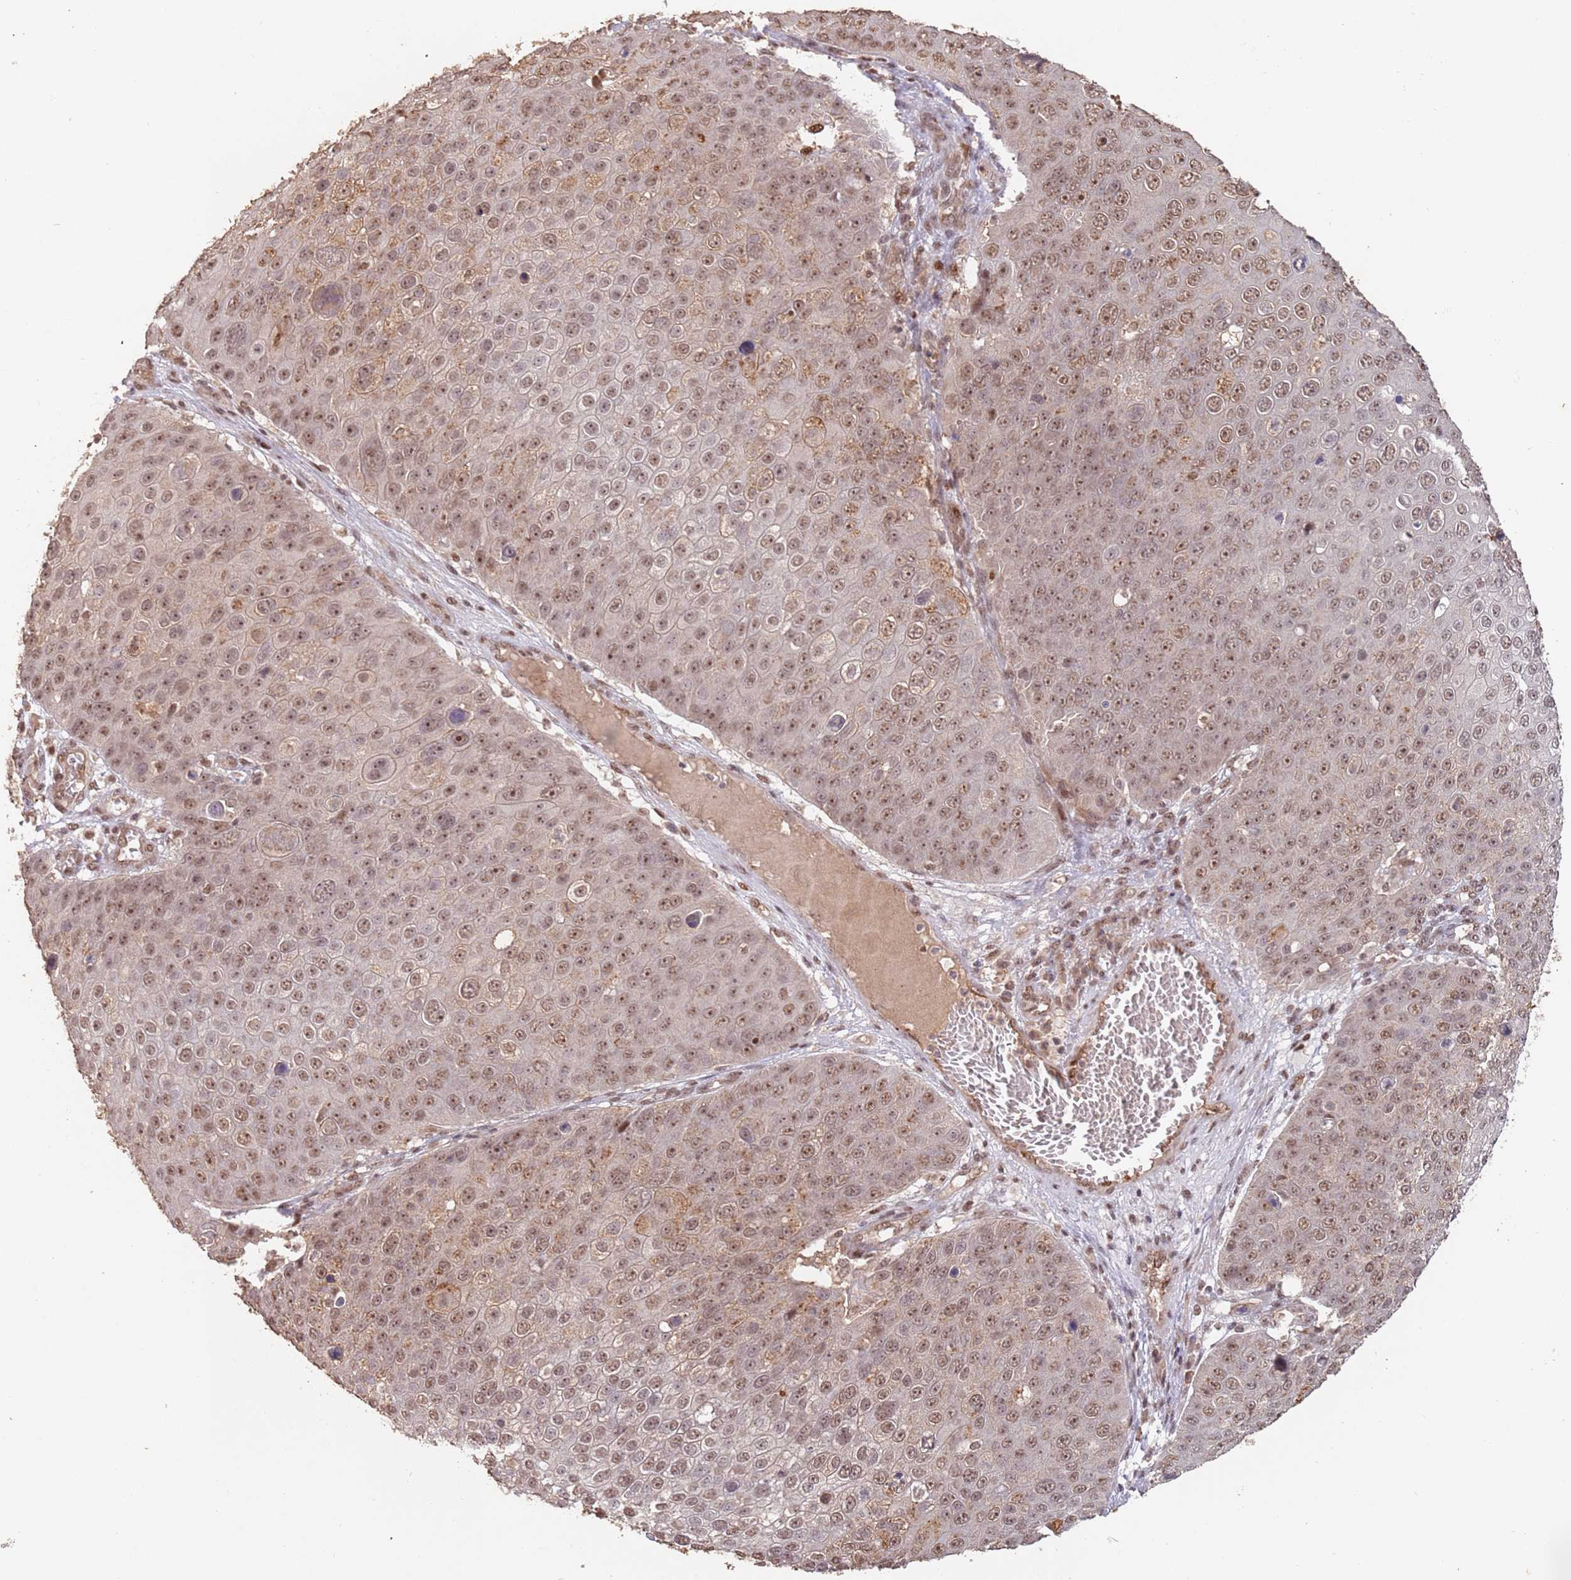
{"staining": {"intensity": "moderate", "quantity": "25%-75%", "location": "nuclear"}, "tissue": "skin cancer", "cell_type": "Tumor cells", "image_type": "cancer", "snomed": [{"axis": "morphology", "description": "Squamous cell carcinoma, NOS"}, {"axis": "topography", "description": "Skin"}], "caption": "An IHC photomicrograph of neoplastic tissue is shown. Protein staining in brown highlights moderate nuclear positivity in skin squamous cell carcinoma within tumor cells. The staining was performed using DAB (3,3'-diaminobenzidine), with brown indicating positive protein expression. Nuclei are stained blue with hematoxylin.", "gene": "RFXANK", "patient": {"sex": "male", "age": 71}}